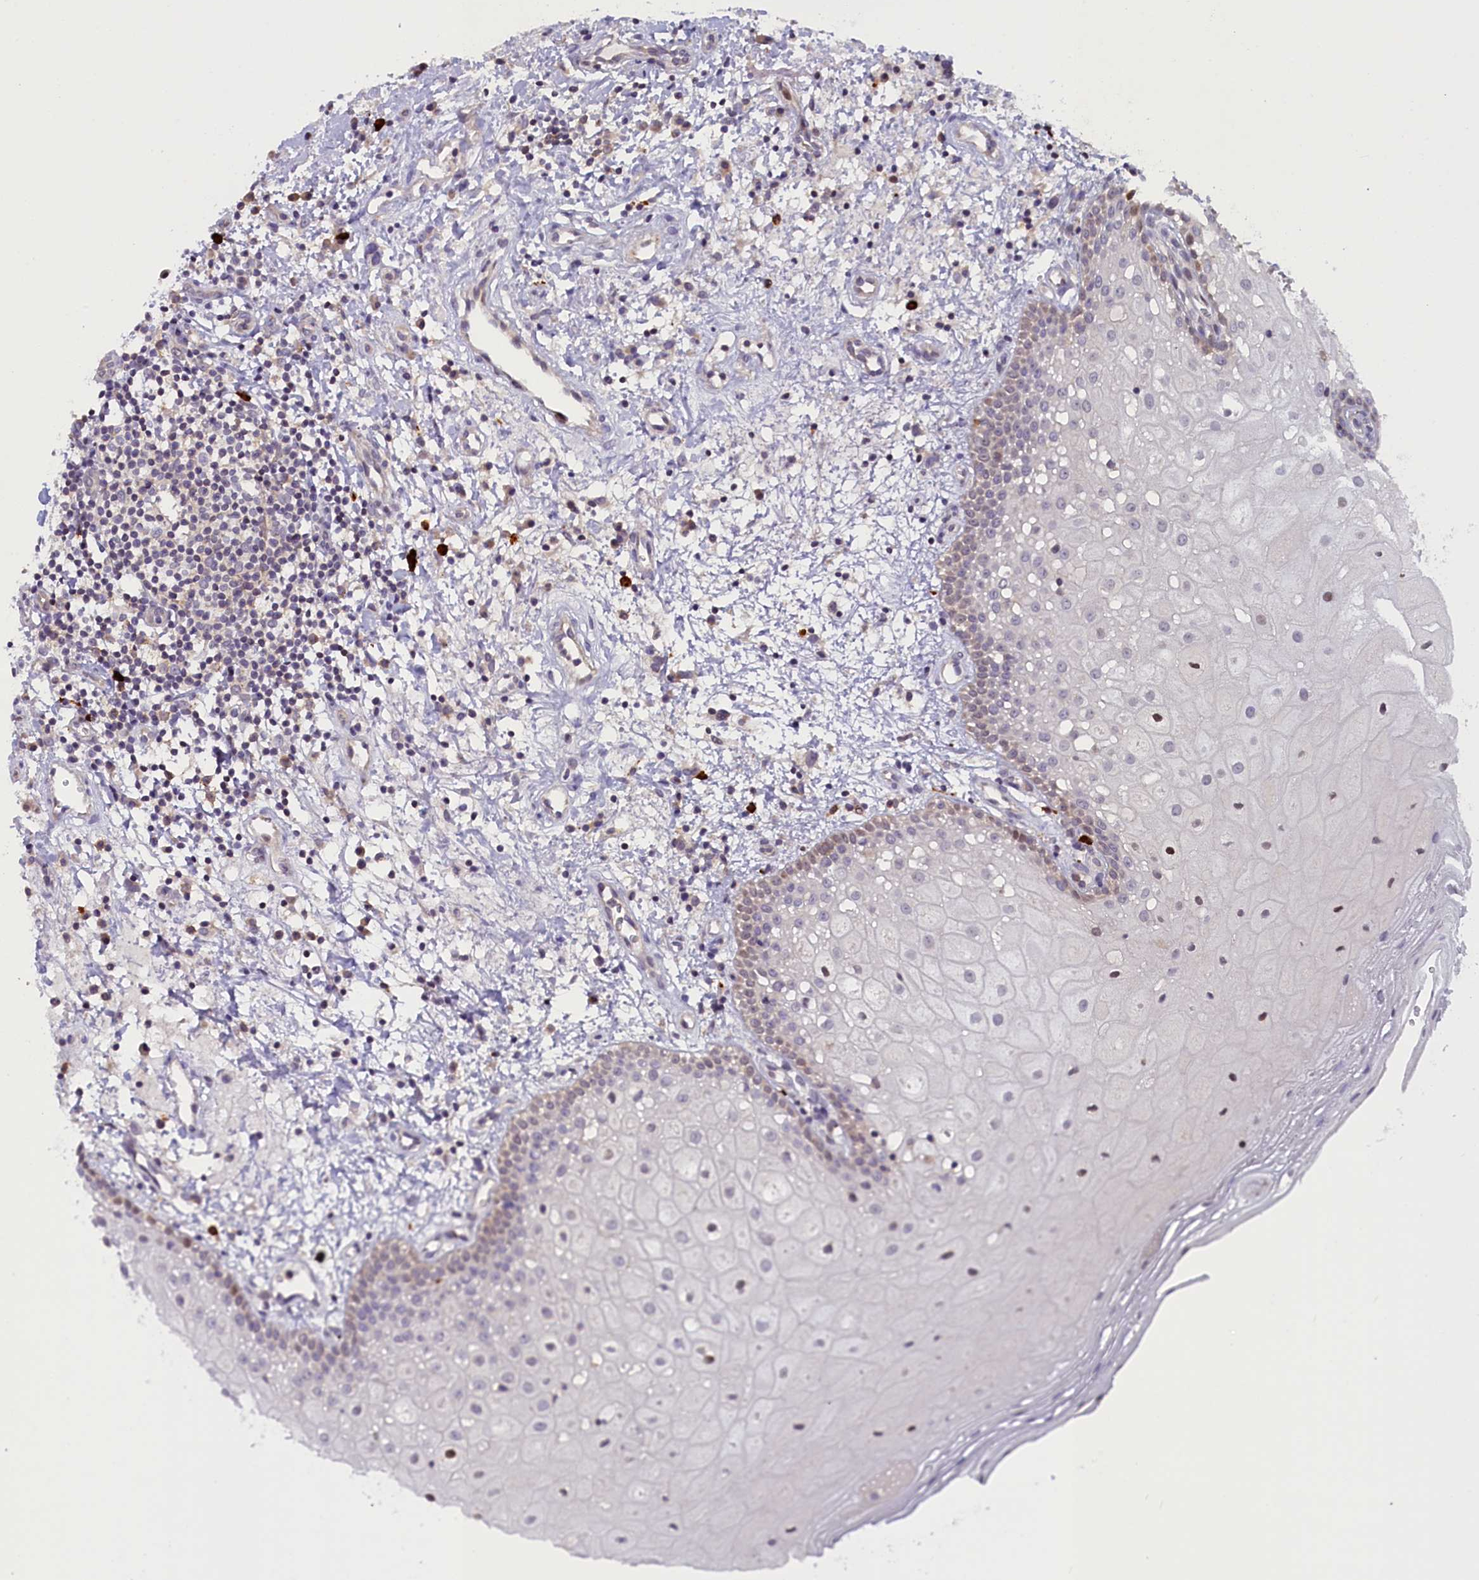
{"staining": {"intensity": "strong", "quantity": "<25%", "location": "cytoplasmic/membranous,nuclear"}, "tissue": "oral mucosa", "cell_type": "Squamous epithelial cells", "image_type": "normal", "snomed": [{"axis": "morphology", "description": "Normal tissue, NOS"}, {"axis": "topography", "description": "Oral tissue"}], "caption": "A high-resolution histopathology image shows IHC staining of benign oral mucosa, which demonstrates strong cytoplasmic/membranous,nuclear staining in about <25% of squamous epithelial cells.", "gene": "CCL23", "patient": {"sex": "male", "age": 74}}